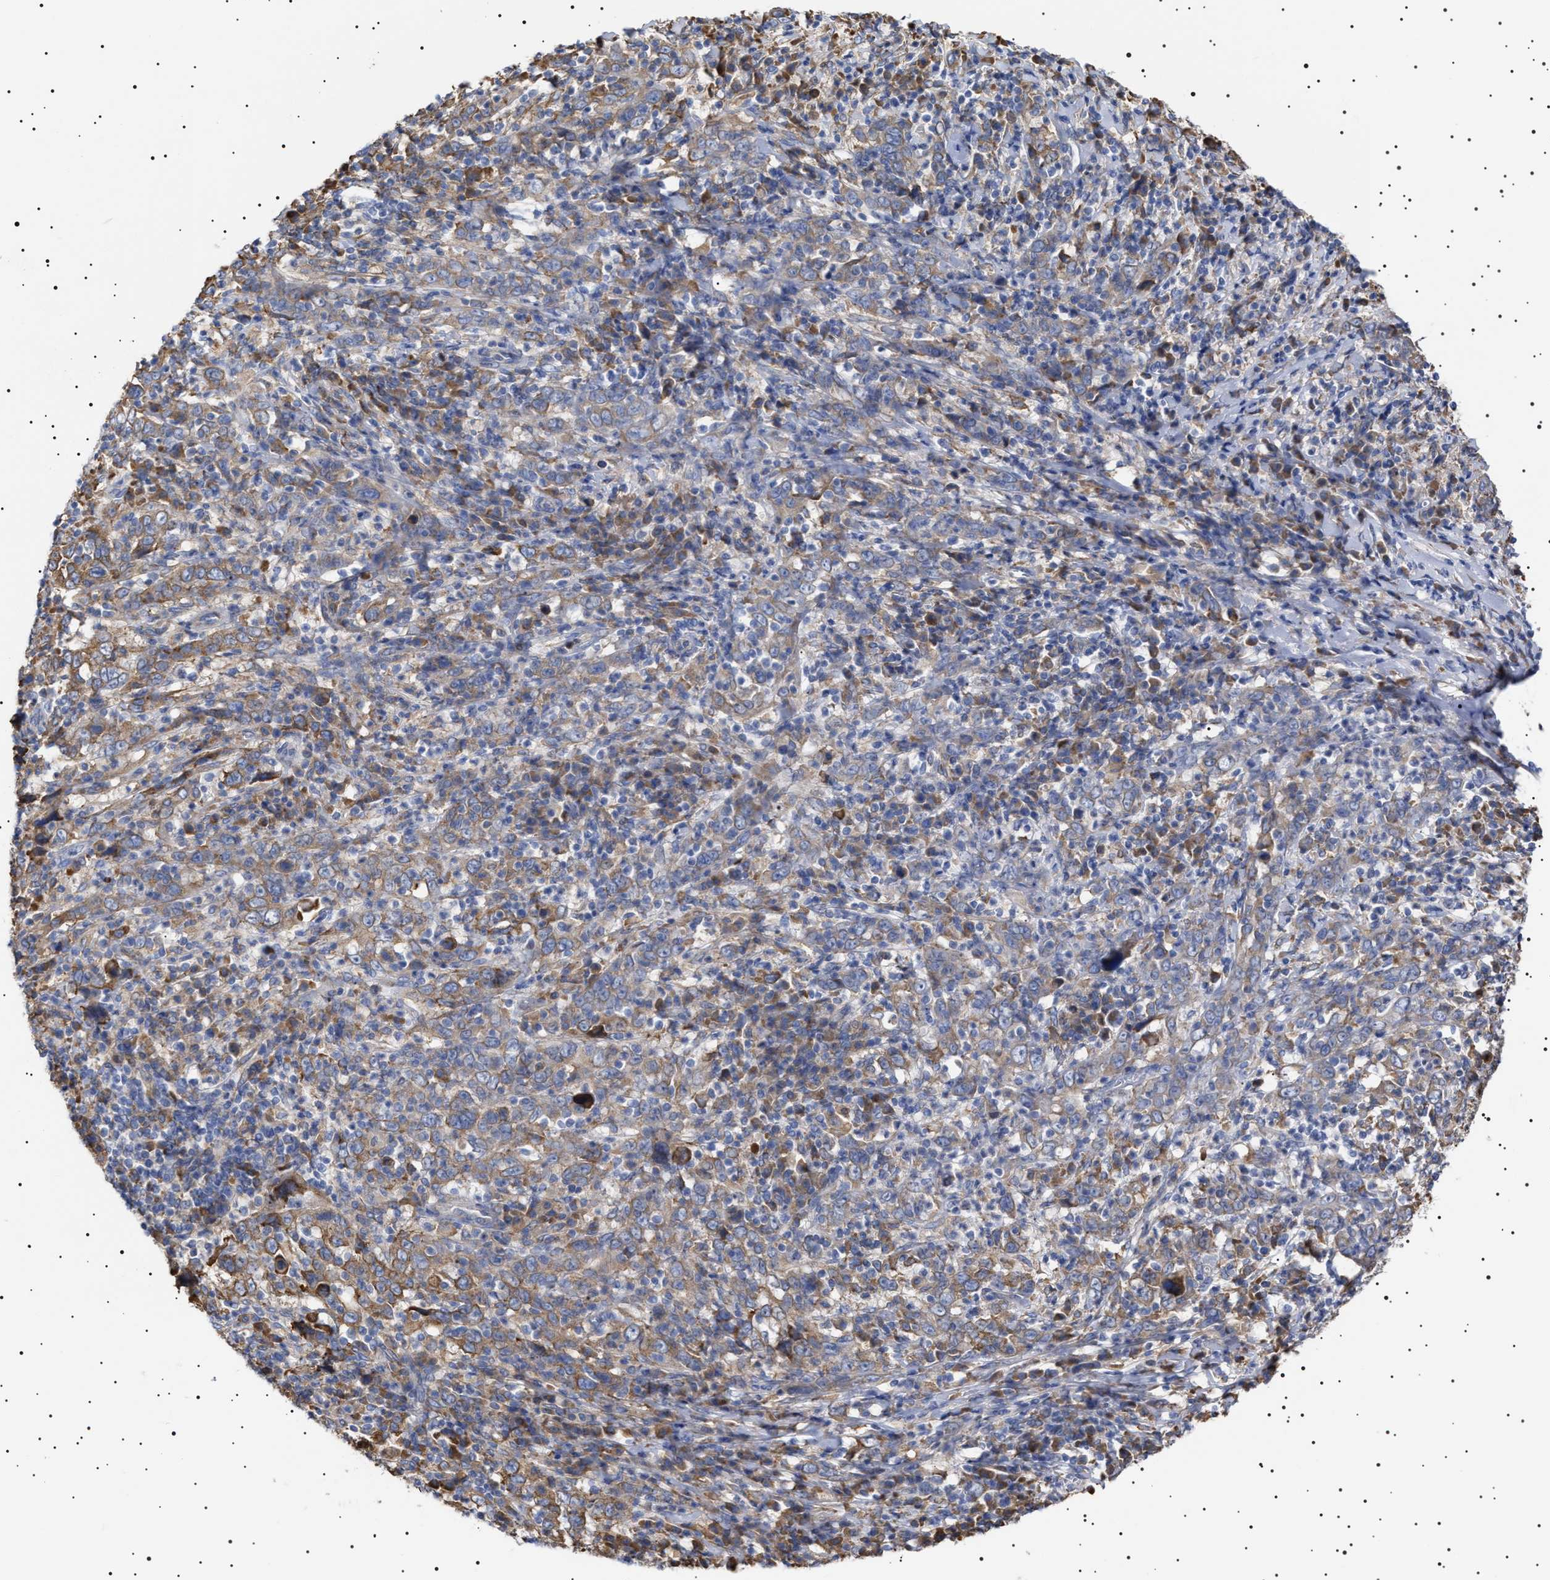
{"staining": {"intensity": "weak", "quantity": "<25%", "location": "cytoplasmic/membranous"}, "tissue": "cervical cancer", "cell_type": "Tumor cells", "image_type": "cancer", "snomed": [{"axis": "morphology", "description": "Squamous cell carcinoma, NOS"}, {"axis": "topography", "description": "Cervix"}], "caption": "Human cervical squamous cell carcinoma stained for a protein using IHC exhibits no positivity in tumor cells.", "gene": "ERCC6L2", "patient": {"sex": "female", "age": 46}}